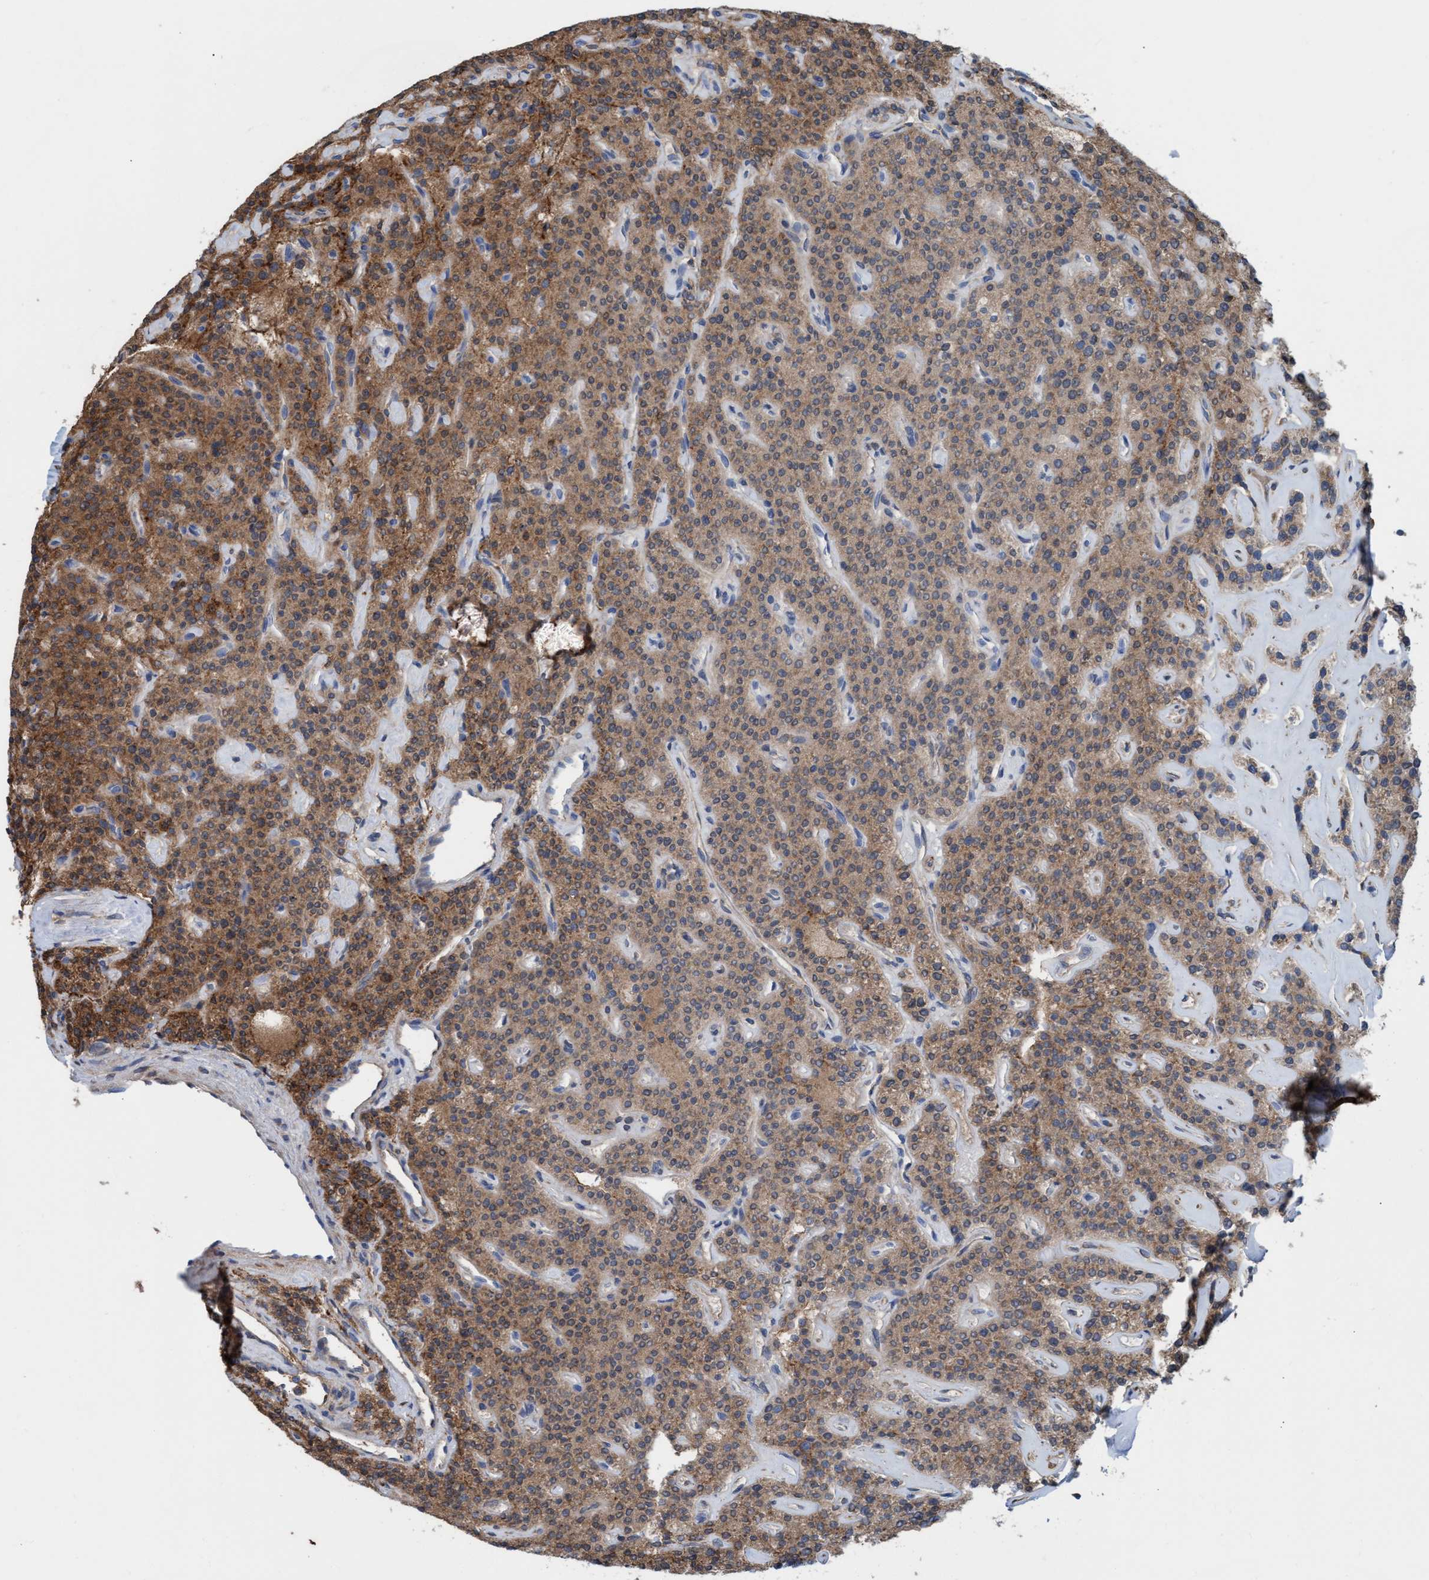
{"staining": {"intensity": "strong", "quantity": ">75%", "location": "cytoplasmic/membranous"}, "tissue": "parathyroid gland", "cell_type": "Glandular cells", "image_type": "normal", "snomed": [{"axis": "morphology", "description": "Normal tissue, NOS"}, {"axis": "topography", "description": "Parathyroid gland"}], "caption": "Immunohistochemistry (DAB) staining of unremarkable human parathyroid gland displays strong cytoplasmic/membranous protein positivity in about >75% of glandular cells. (DAB IHC, brown staining for protein, blue staining for nuclei).", "gene": "EZR", "patient": {"sex": "male", "age": 46}}